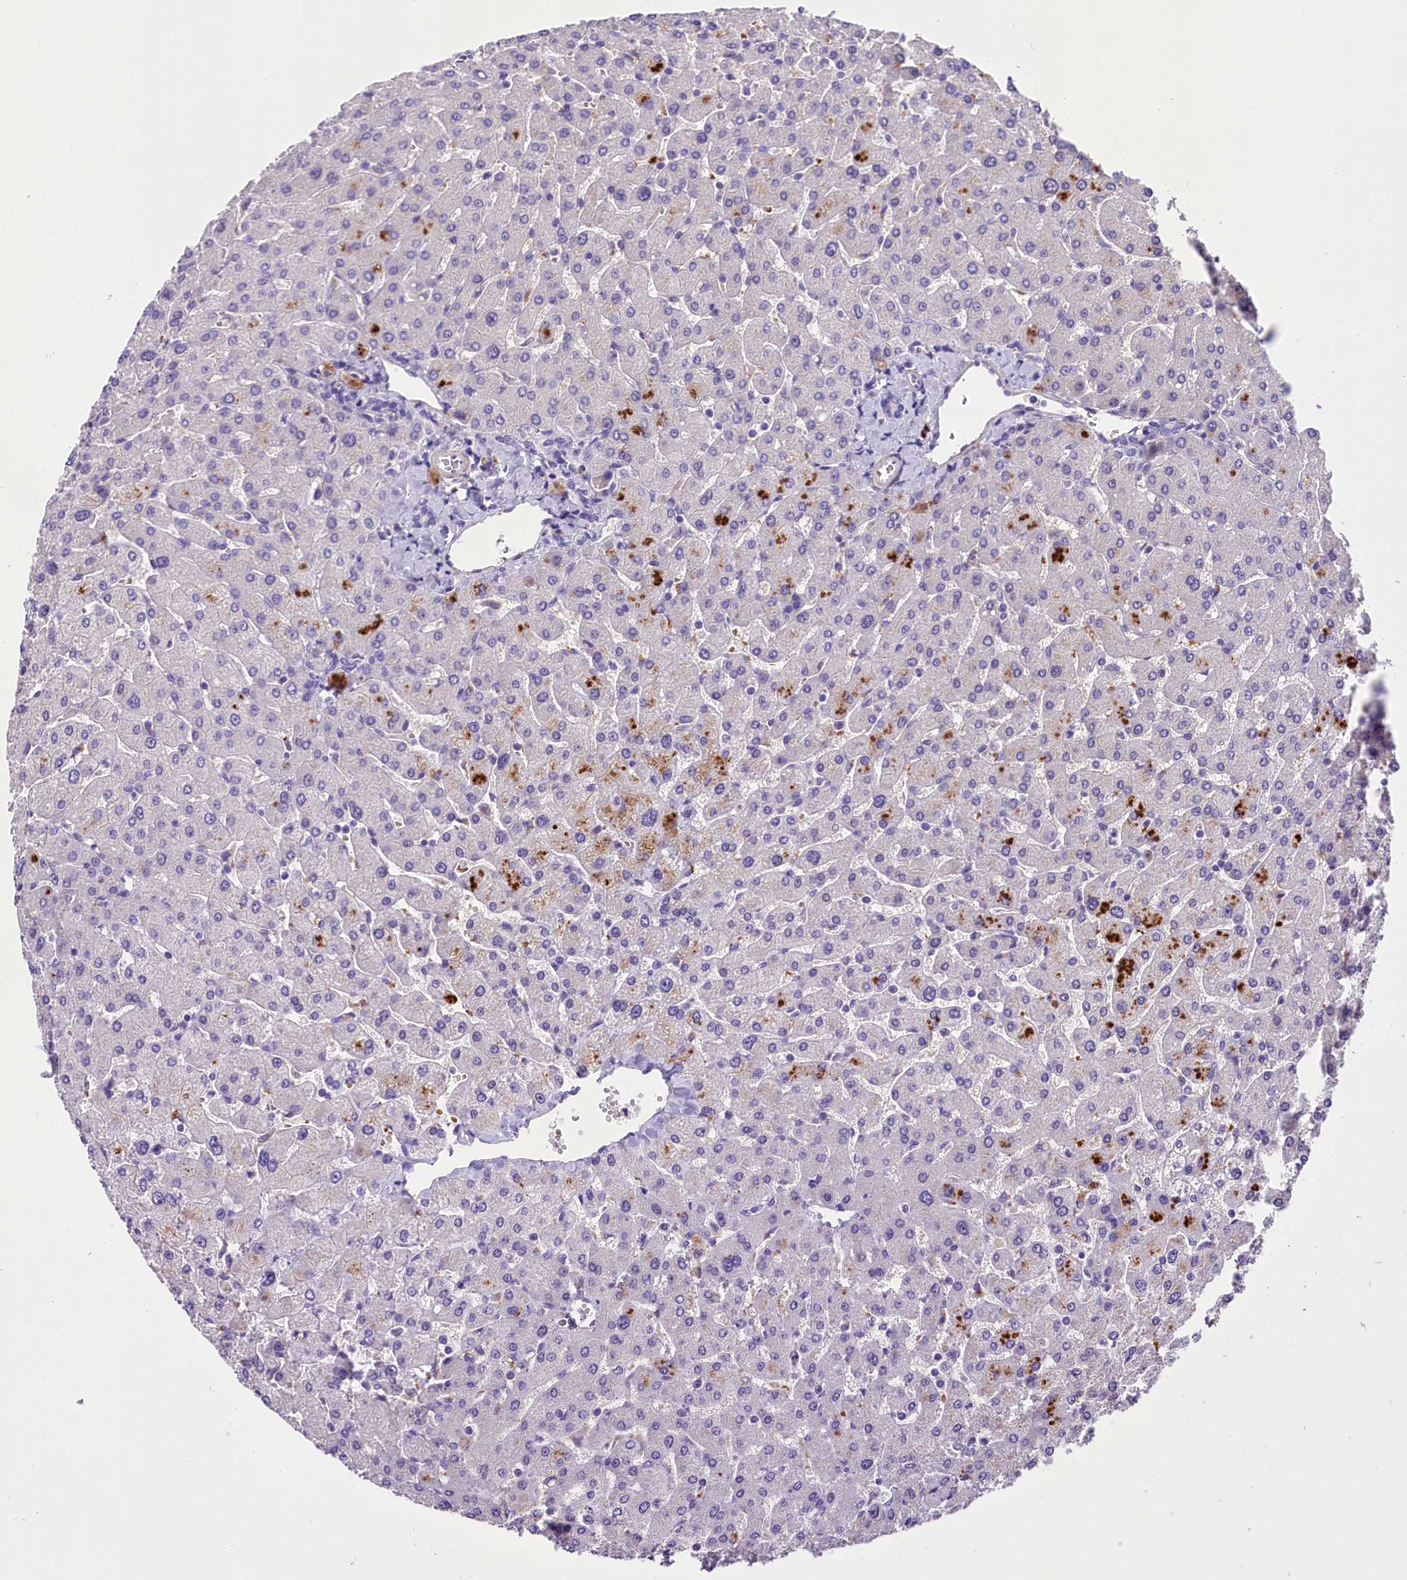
{"staining": {"intensity": "negative", "quantity": "none", "location": "none"}, "tissue": "liver", "cell_type": "Cholangiocytes", "image_type": "normal", "snomed": [{"axis": "morphology", "description": "Normal tissue, NOS"}, {"axis": "topography", "description": "Liver"}], "caption": "This is a histopathology image of IHC staining of unremarkable liver, which shows no positivity in cholangiocytes.", "gene": "MEX3B", "patient": {"sex": "male", "age": 55}}